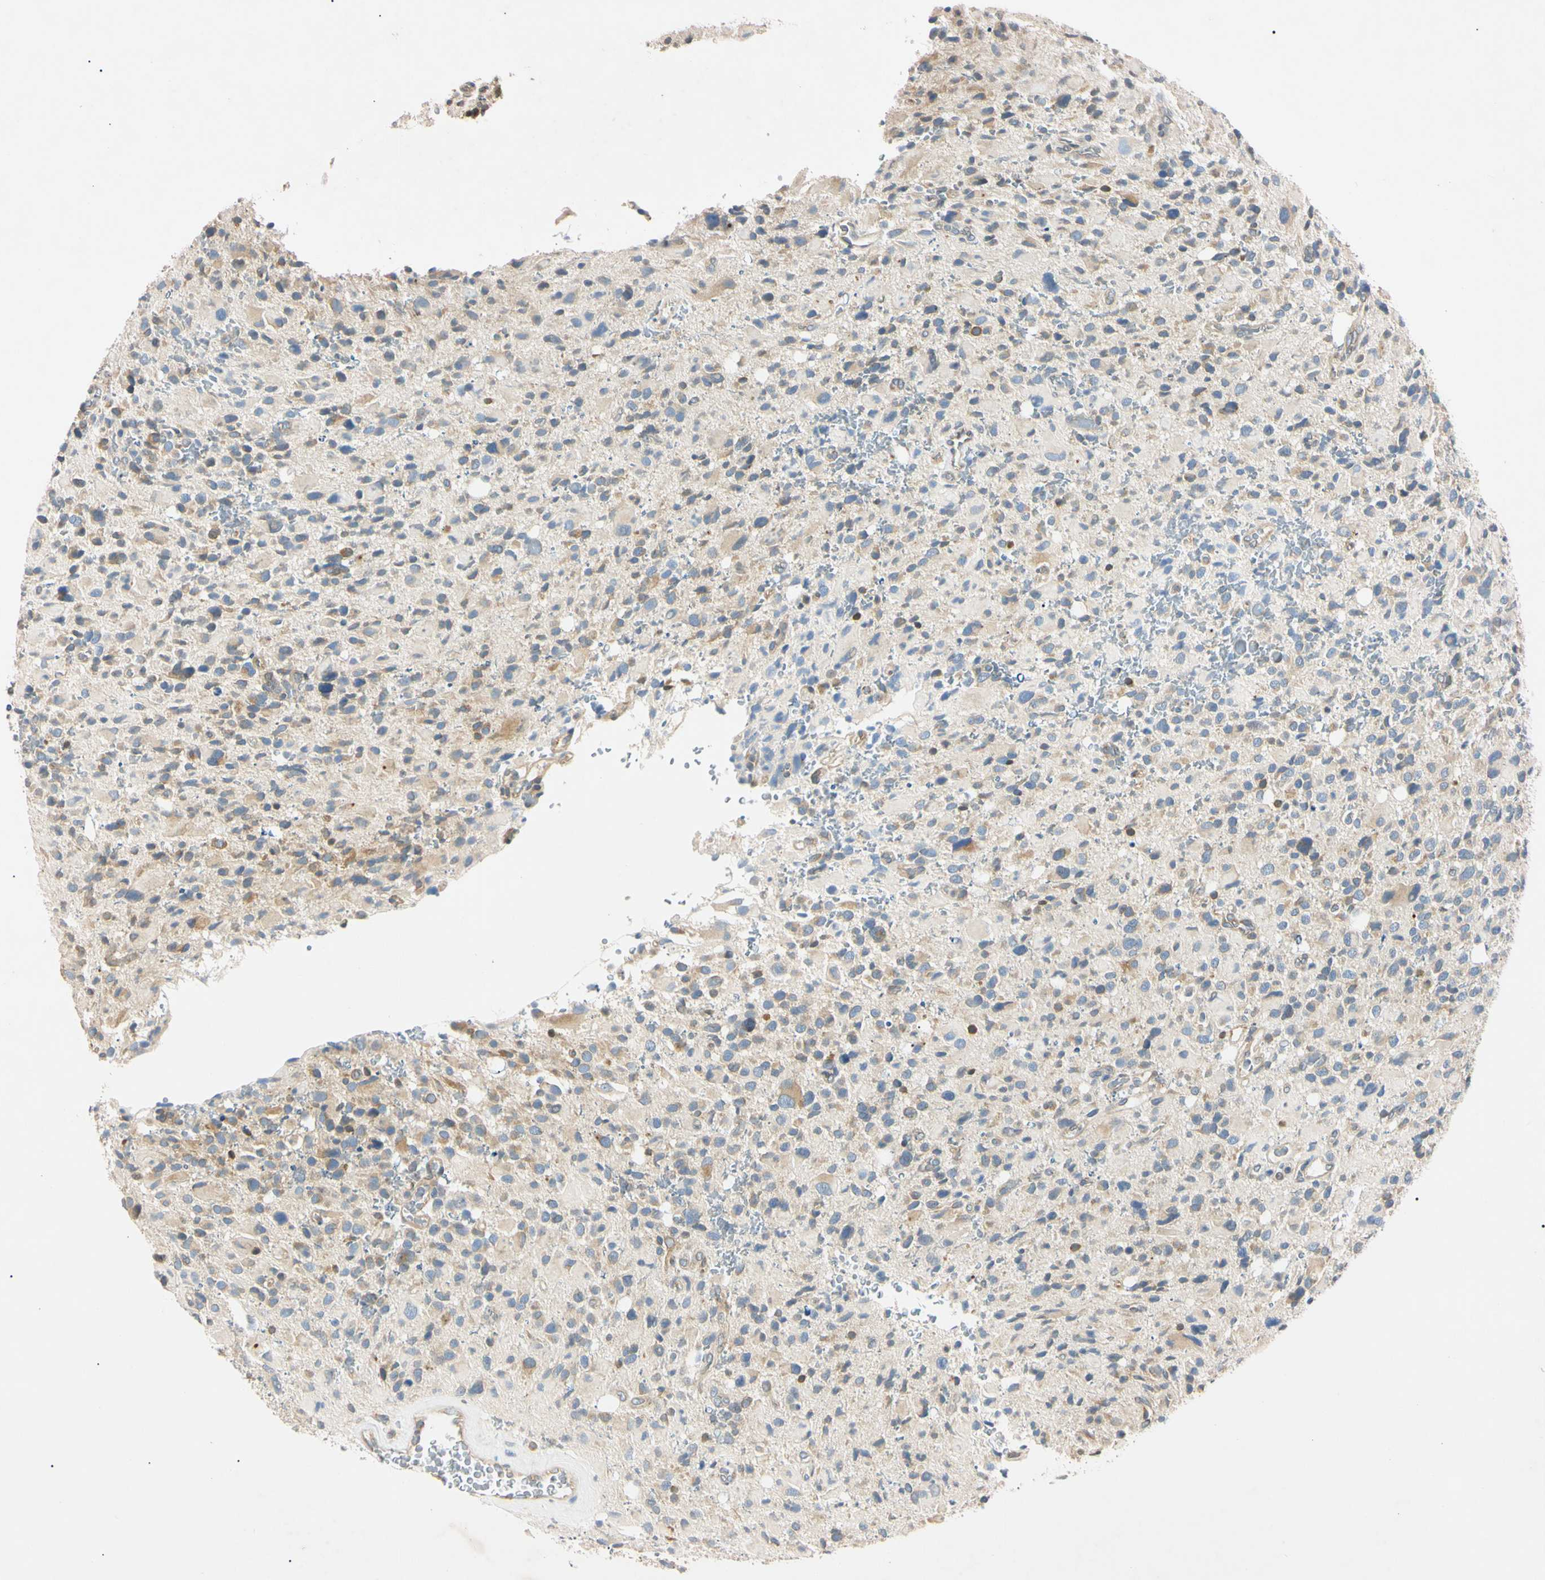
{"staining": {"intensity": "weak", "quantity": "25%-75%", "location": "cytoplasmic/membranous"}, "tissue": "glioma", "cell_type": "Tumor cells", "image_type": "cancer", "snomed": [{"axis": "morphology", "description": "Glioma, malignant, High grade"}, {"axis": "topography", "description": "Brain"}], "caption": "Immunohistochemistry (IHC) (DAB) staining of human malignant glioma (high-grade) demonstrates weak cytoplasmic/membranous protein positivity in approximately 25%-75% of tumor cells.", "gene": "DNAJB12", "patient": {"sex": "male", "age": 48}}